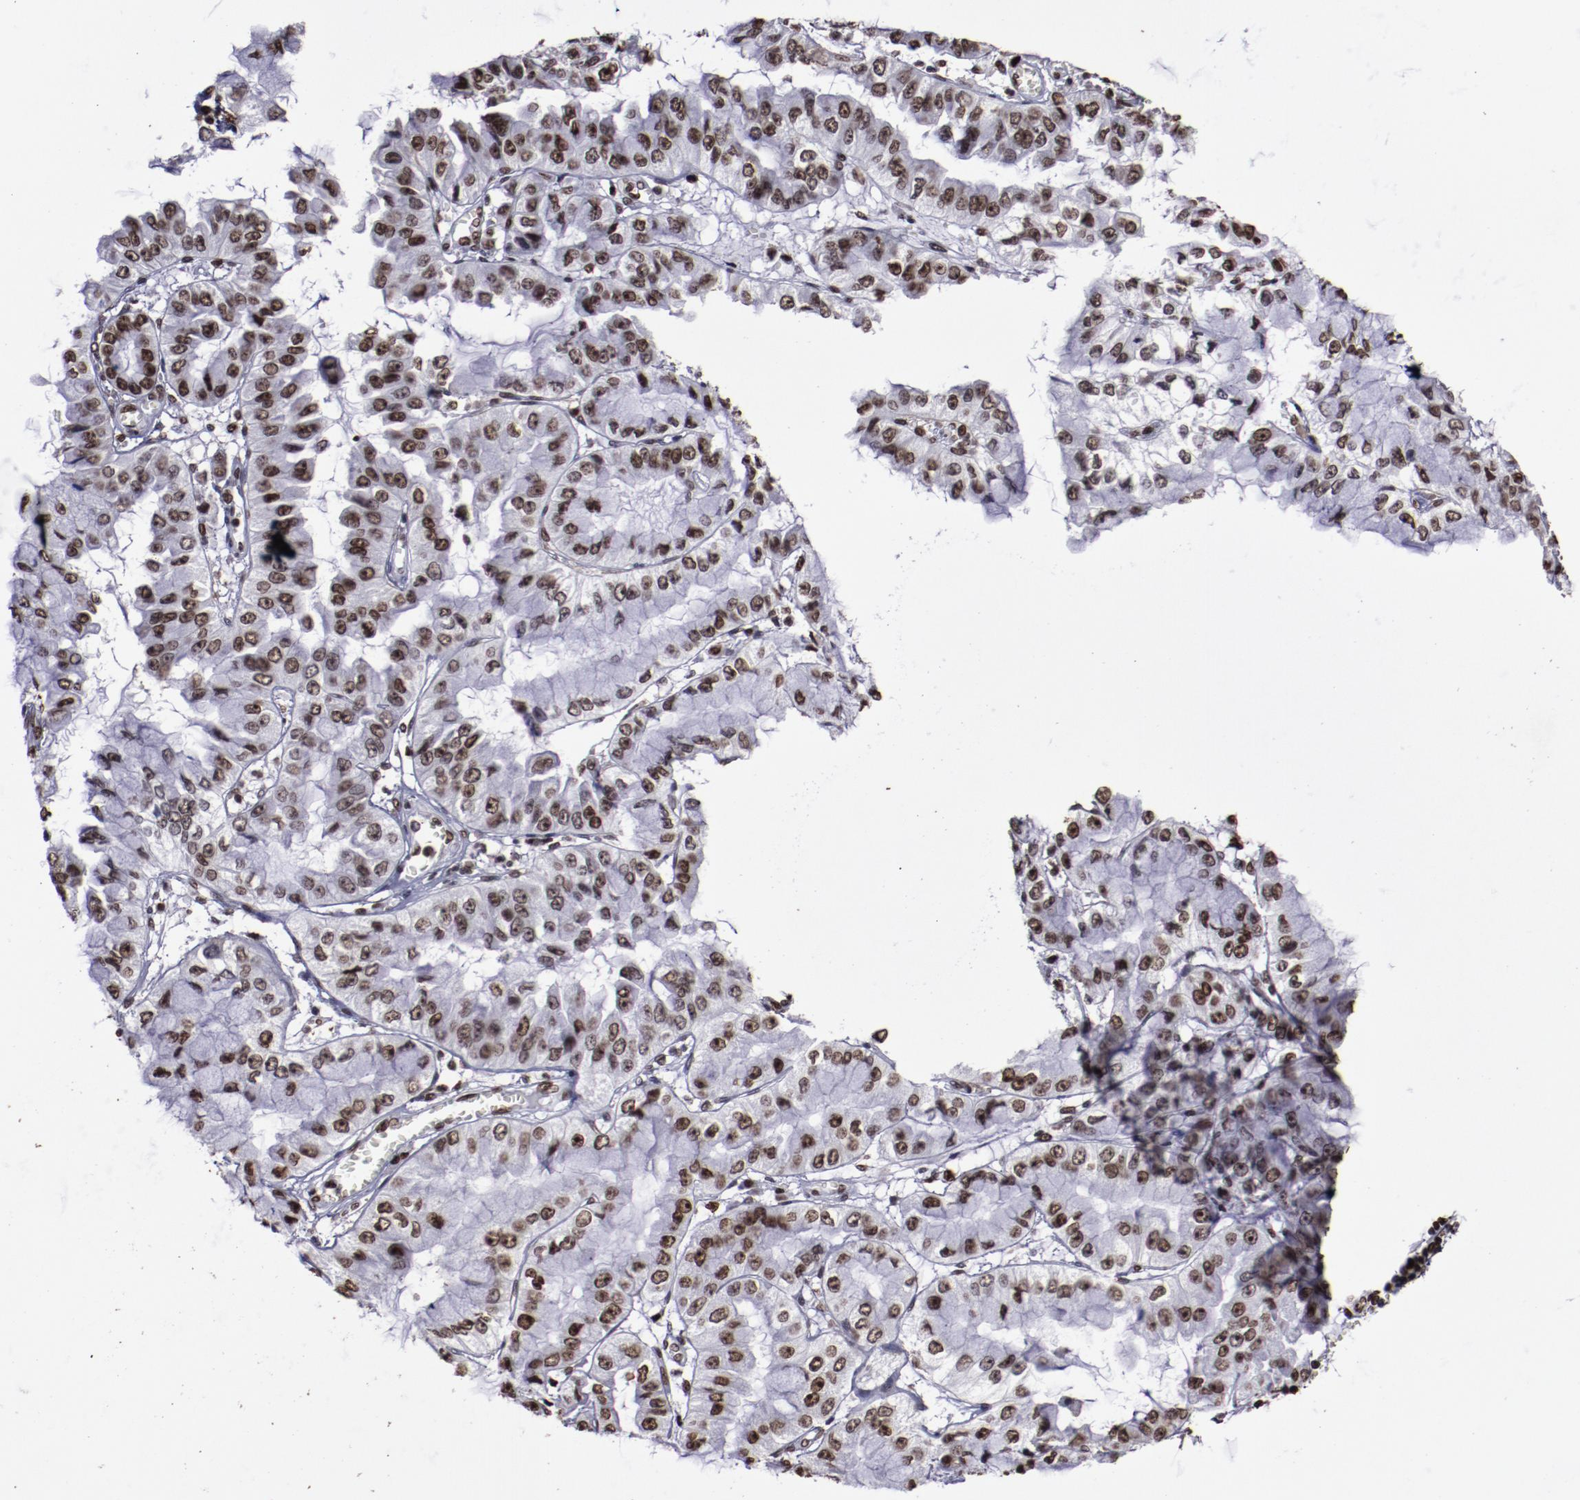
{"staining": {"intensity": "moderate", "quantity": ">75%", "location": "nuclear"}, "tissue": "liver cancer", "cell_type": "Tumor cells", "image_type": "cancer", "snomed": [{"axis": "morphology", "description": "Cholangiocarcinoma"}, {"axis": "topography", "description": "Liver"}], "caption": "Protein expression analysis of human liver cancer (cholangiocarcinoma) reveals moderate nuclear expression in approximately >75% of tumor cells.", "gene": "APEX1", "patient": {"sex": "female", "age": 79}}